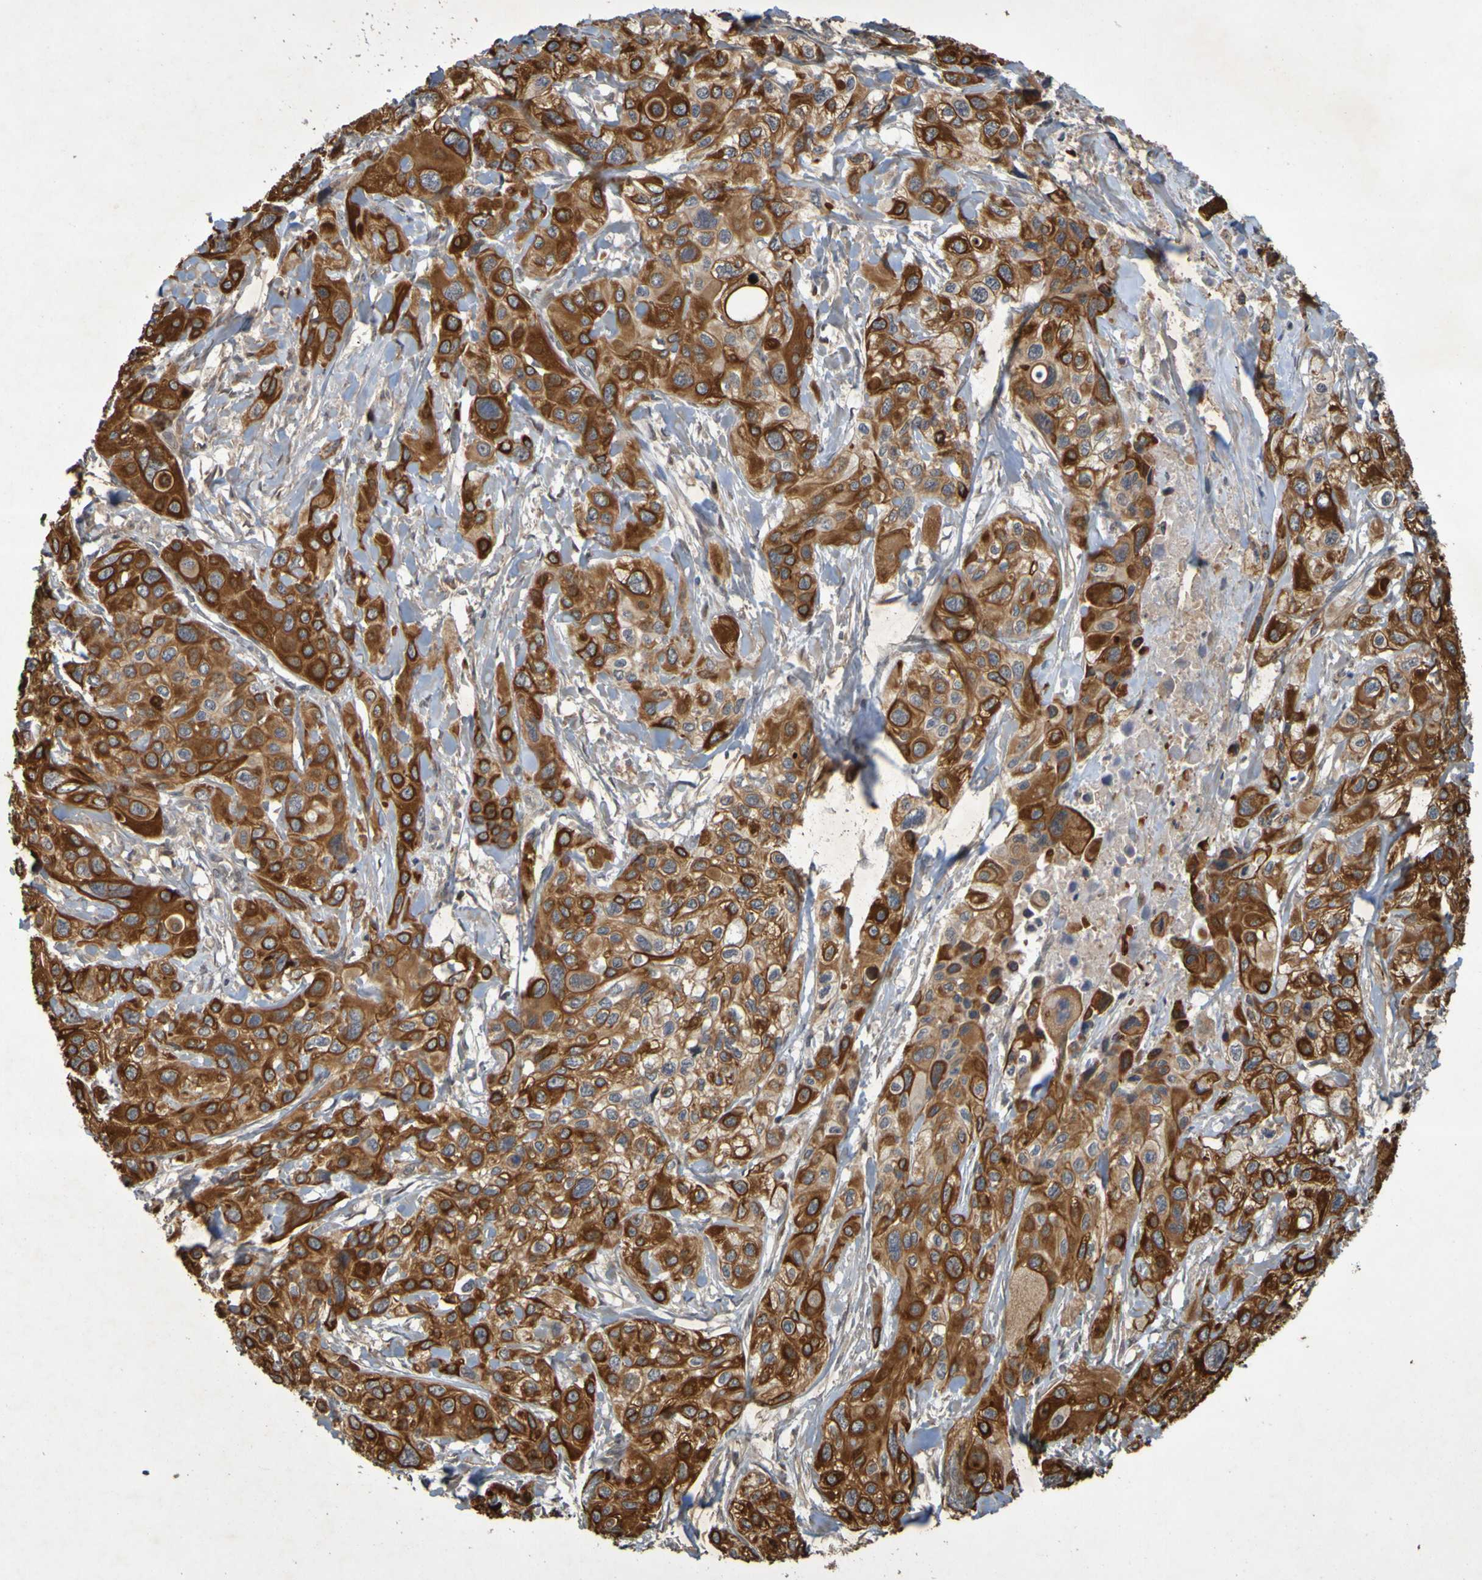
{"staining": {"intensity": "strong", "quantity": ">75%", "location": "cytoplasmic/membranous"}, "tissue": "pancreatic cancer", "cell_type": "Tumor cells", "image_type": "cancer", "snomed": [{"axis": "morphology", "description": "Adenocarcinoma, NOS"}, {"axis": "topography", "description": "Pancreas"}], "caption": "Protein staining of pancreatic adenocarcinoma tissue reveals strong cytoplasmic/membranous expression in about >75% of tumor cells. Nuclei are stained in blue.", "gene": "ARHGEF11", "patient": {"sex": "male", "age": 73}}